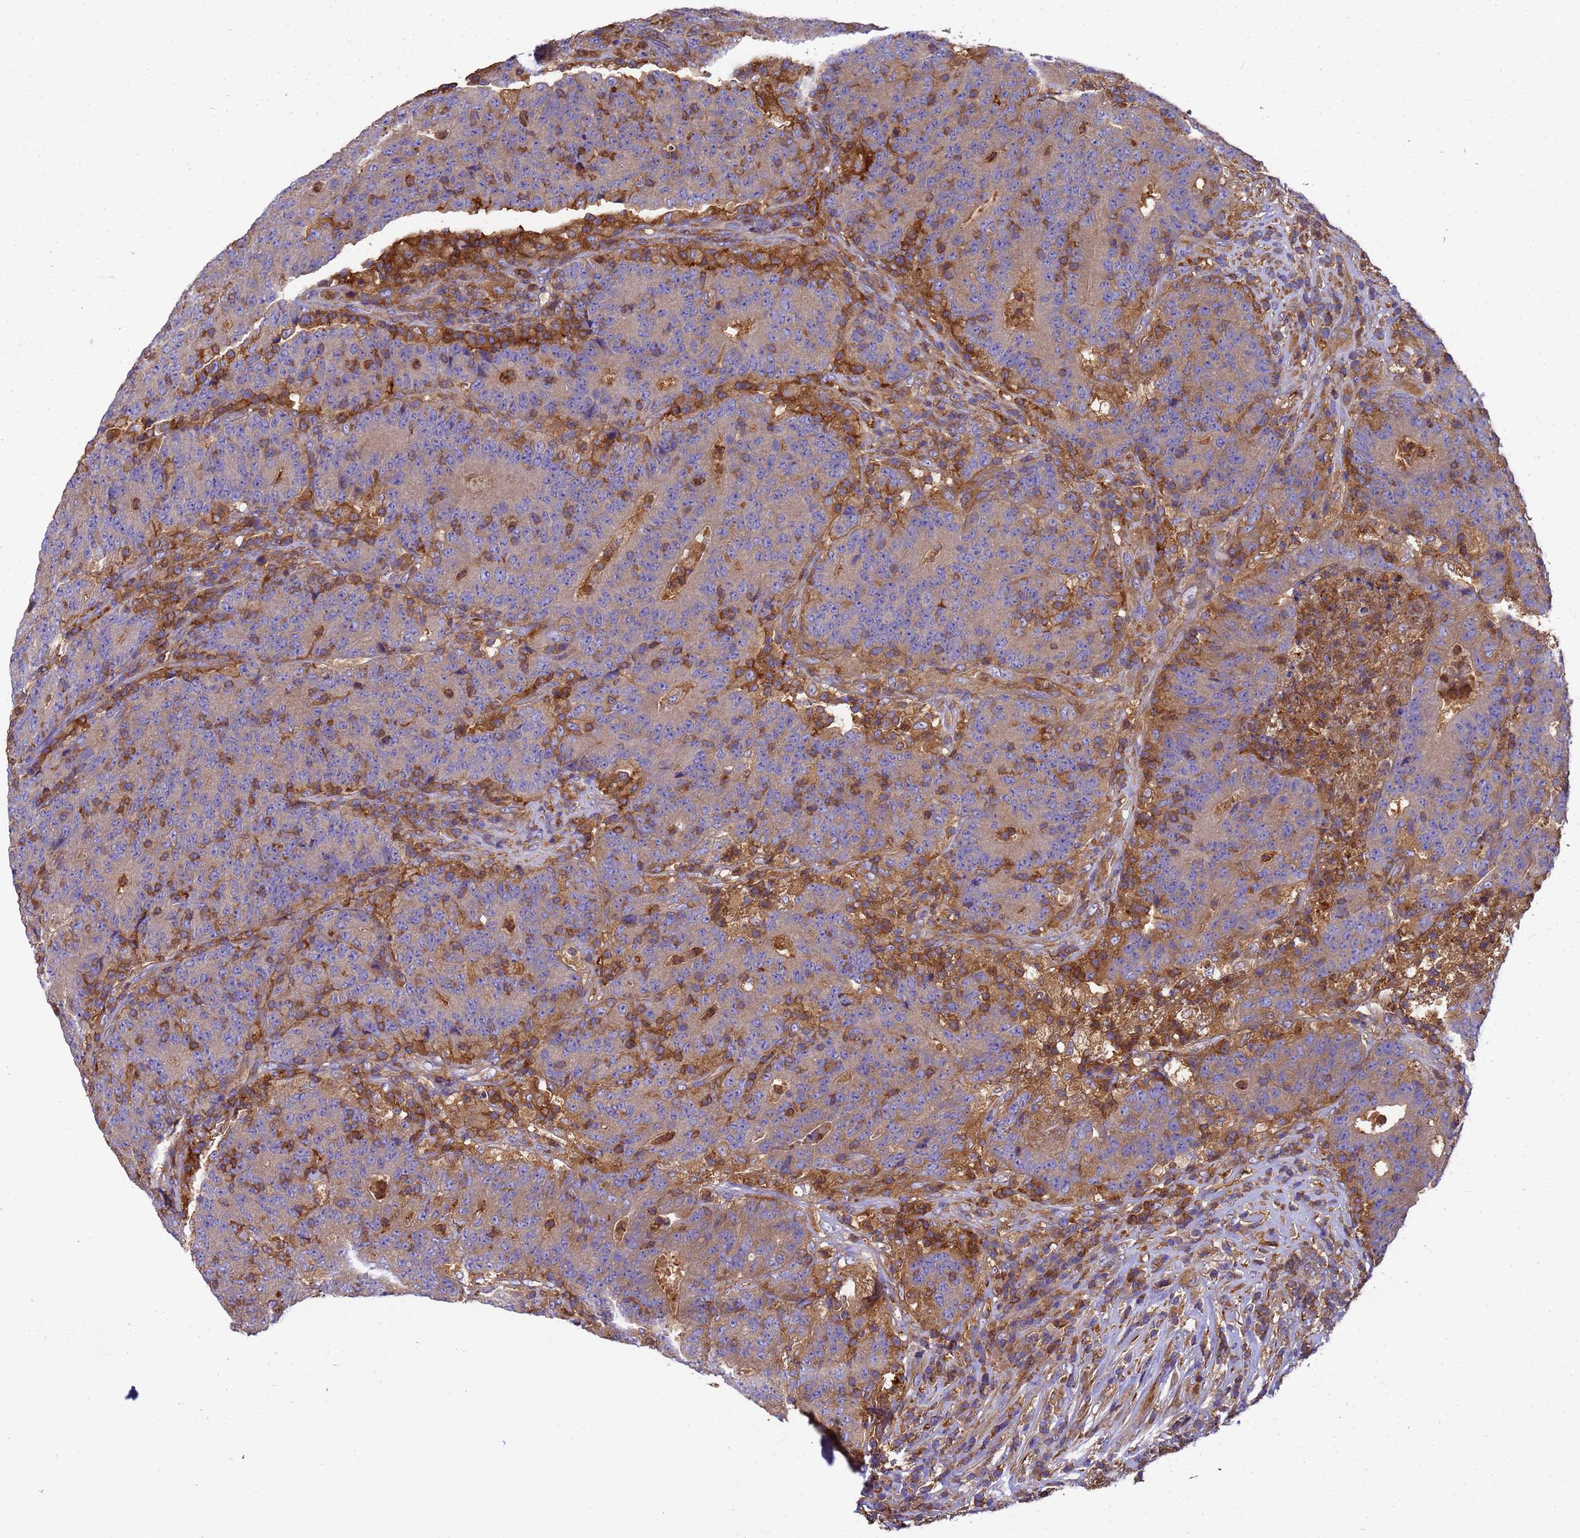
{"staining": {"intensity": "weak", "quantity": "25%-75%", "location": "cytoplasmic/membranous"}, "tissue": "colorectal cancer", "cell_type": "Tumor cells", "image_type": "cancer", "snomed": [{"axis": "morphology", "description": "Adenocarcinoma, NOS"}, {"axis": "topography", "description": "Colon"}], "caption": "Protein staining demonstrates weak cytoplasmic/membranous positivity in about 25%-75% of tumor cells in adenocarcinoma (colorectal).", "gene": "ZNF235", "patient": {"sex": "female", "age": 75}}